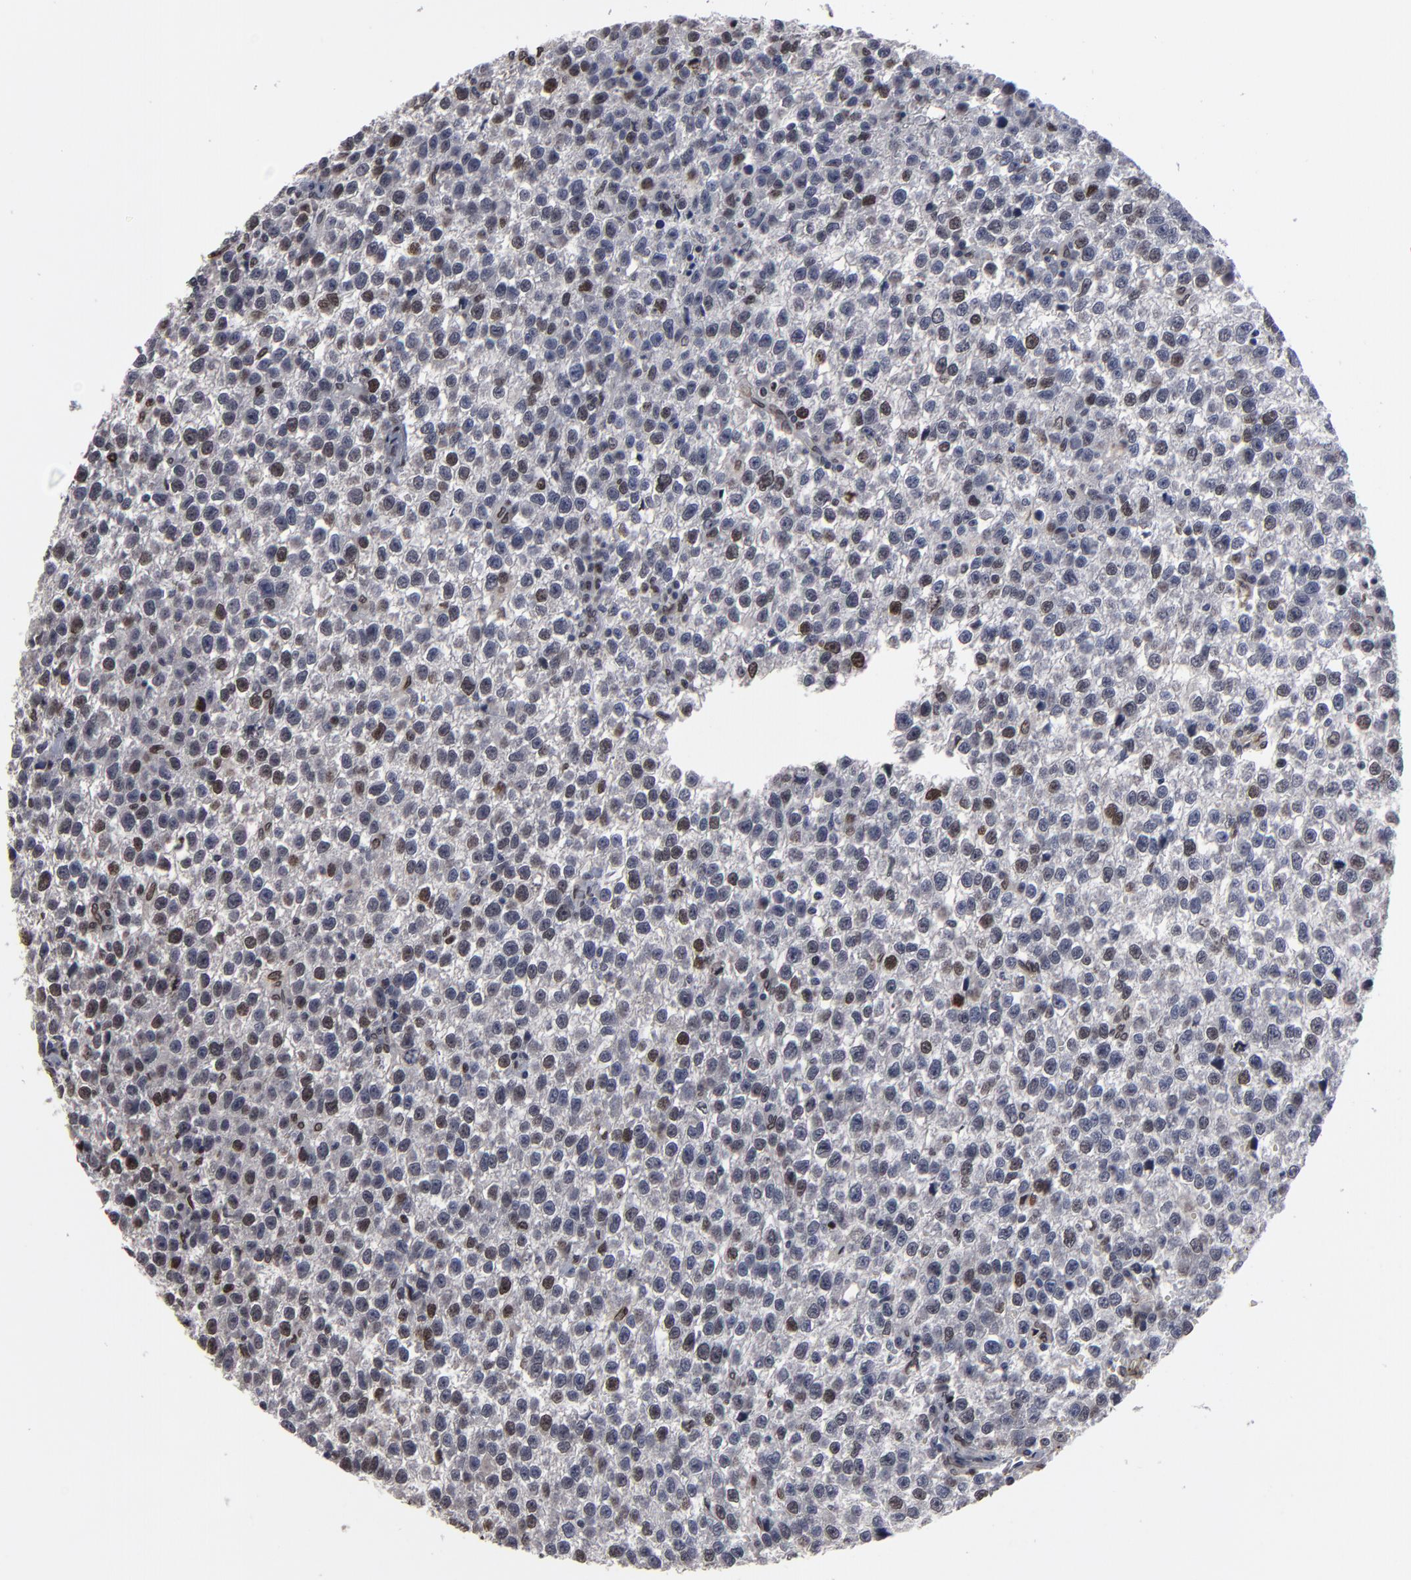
{"staining": {"intensity": "moderate", "quantity": "<25%", "location": "nuclear"}, "tissue": "testis cancer", "cell_type": "Tumor cells", "image_type": "cancer", "snomed": [{"axis": "morphology", "description": "Seminoma, NOS"}, {"axis": "topography", "description": "Testis"}], "caption": "An immunohistochemistry micrograph of tumor tissue is shown. Protein staining in brown labels moderate nuclear positivity in seminoma (testis) within tumor cells.", "gene": "BAZ1A", "patient": {"sex": "male", "age": 35}}